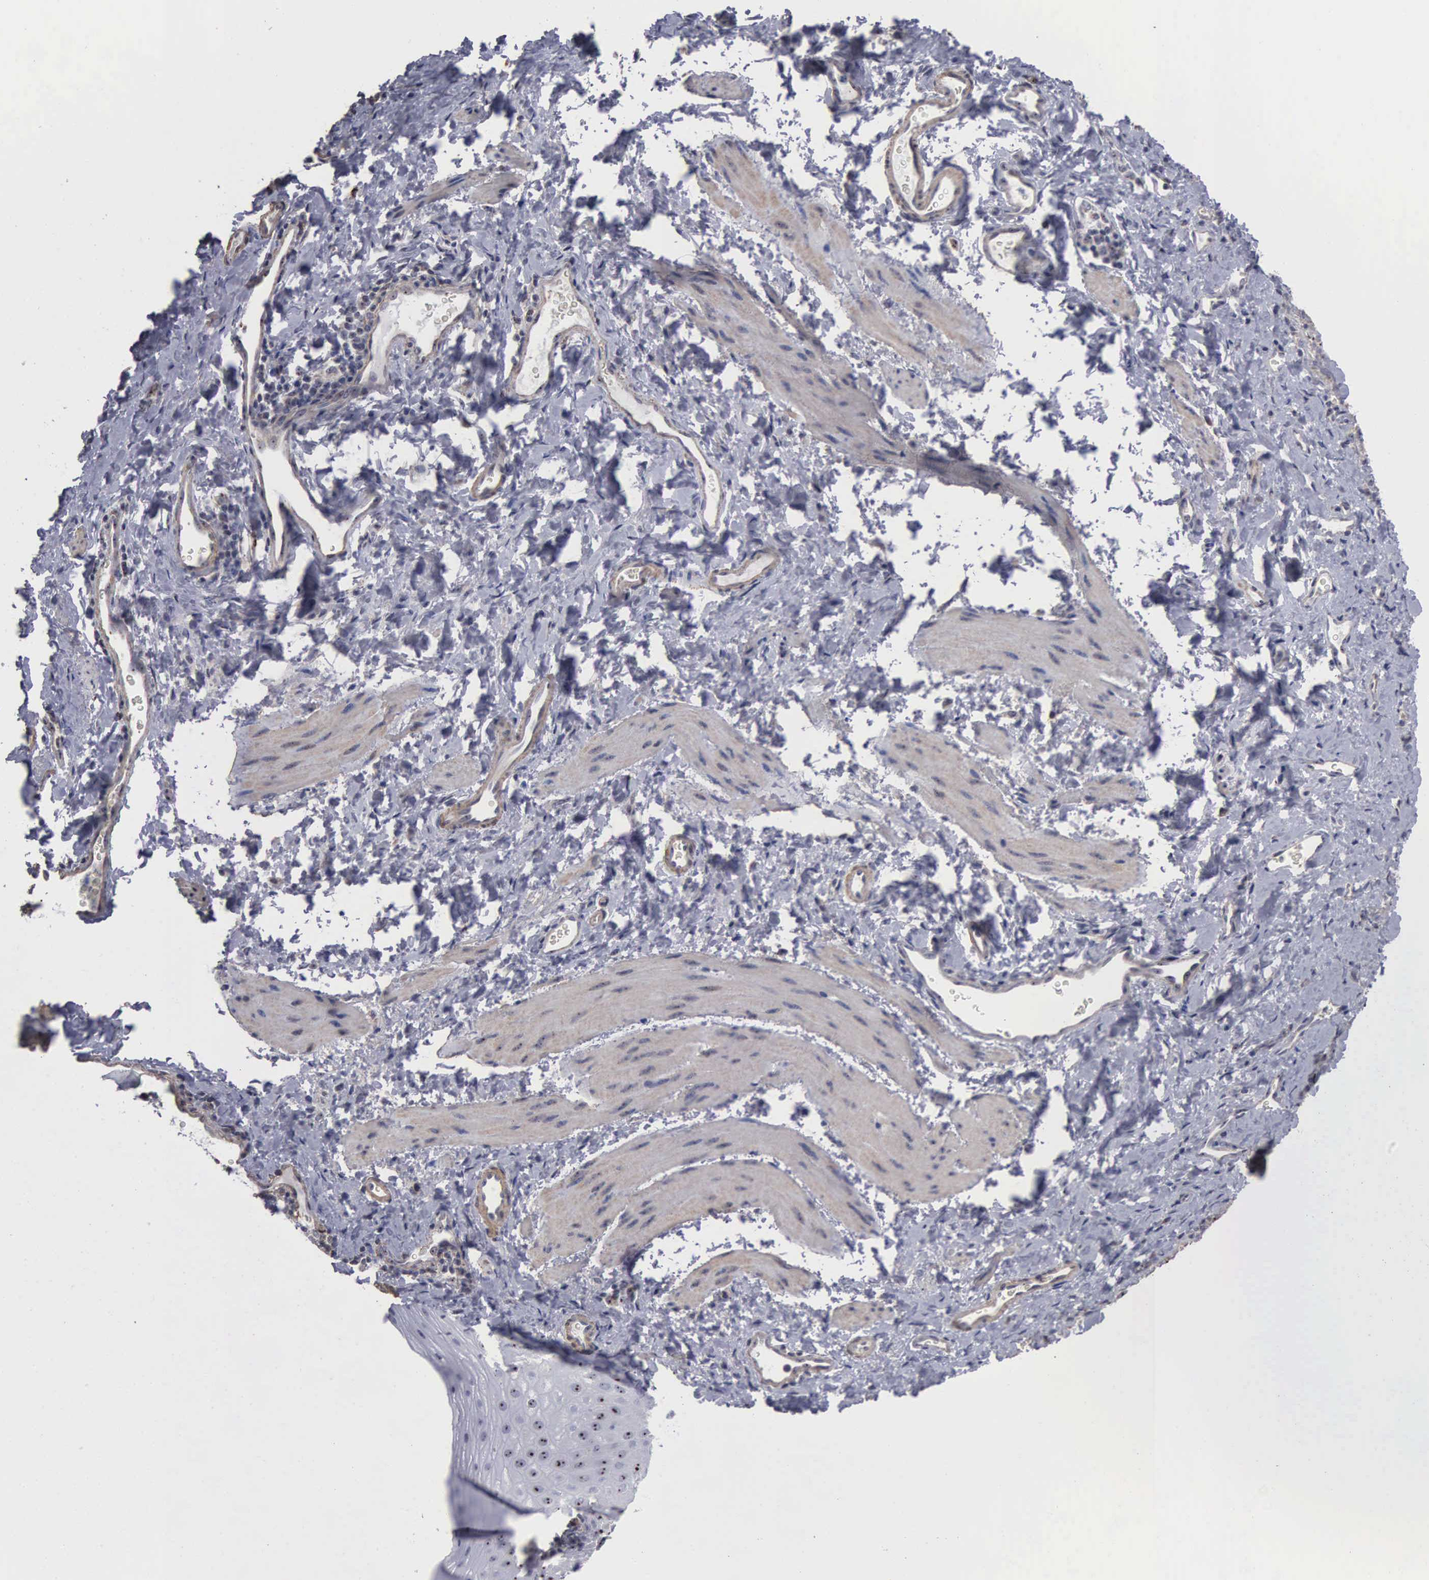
{"staining": {"intensity": "weak", "quantity": "25%-75%", "location": "cytoplasmic/membranous,nuclear"}, "tissue": "esophagus", "cell_type": "Squamous epithelial cells", "image_type": "normal", "snomed": [{"axis": "morphology", "description": "Normal tissue, NOS"}, {"axis": "topography", "description": "Esophagus"}], "caption": "IHC (DAB (3,3'-diaminobenzidine)) staining of benign esophagus demonstrates weak cytoplasmic/membranous,nuclear protein expression in about 25%-75% of squamous epithelial cells.", "gene": "NGDN", "patient": {"sex": "female", "age": 61}}